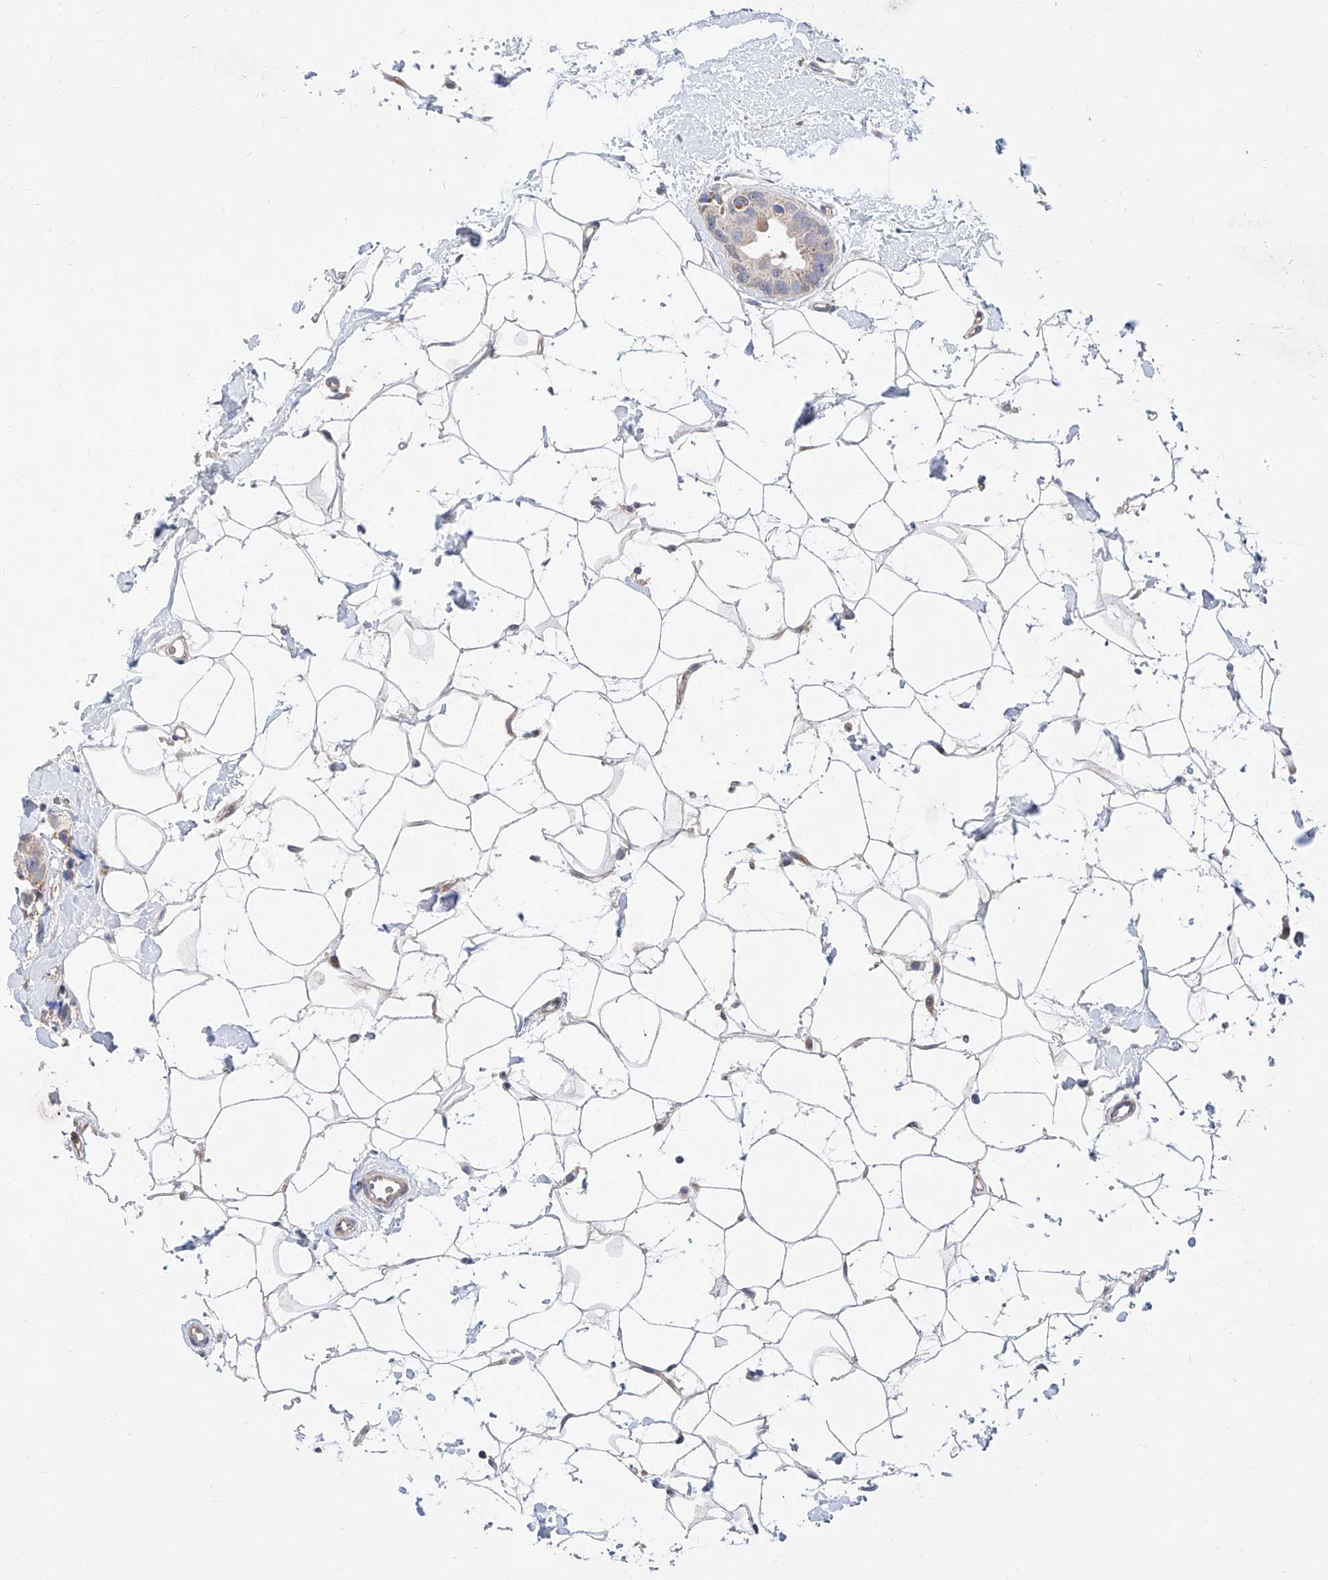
{"staining": {"intensity": "negative", "quantity": "none", "location": "none"}, "tissue": "breast cancer", "cell_type": "Tumor cells", "image_type": "cancer", "snomed": [{"axis": "morphology", "description": "Normal tissue, NOS"}, {"axis": "morphology", "description": "Duct carcinoma"}, {"axis": "topography", "description": "Breast"}], "caption": "Immunohistochemistry (IHC) photomicrograph of neoplastic tissue: intraductal carcinoma (breast) stained with DAB (3,3'-diaminobenzidine) exhibits no significant protein positivity in tumor cells.", "gene": "FUCA2", "patient": {"sex": "female", "age": 39}}